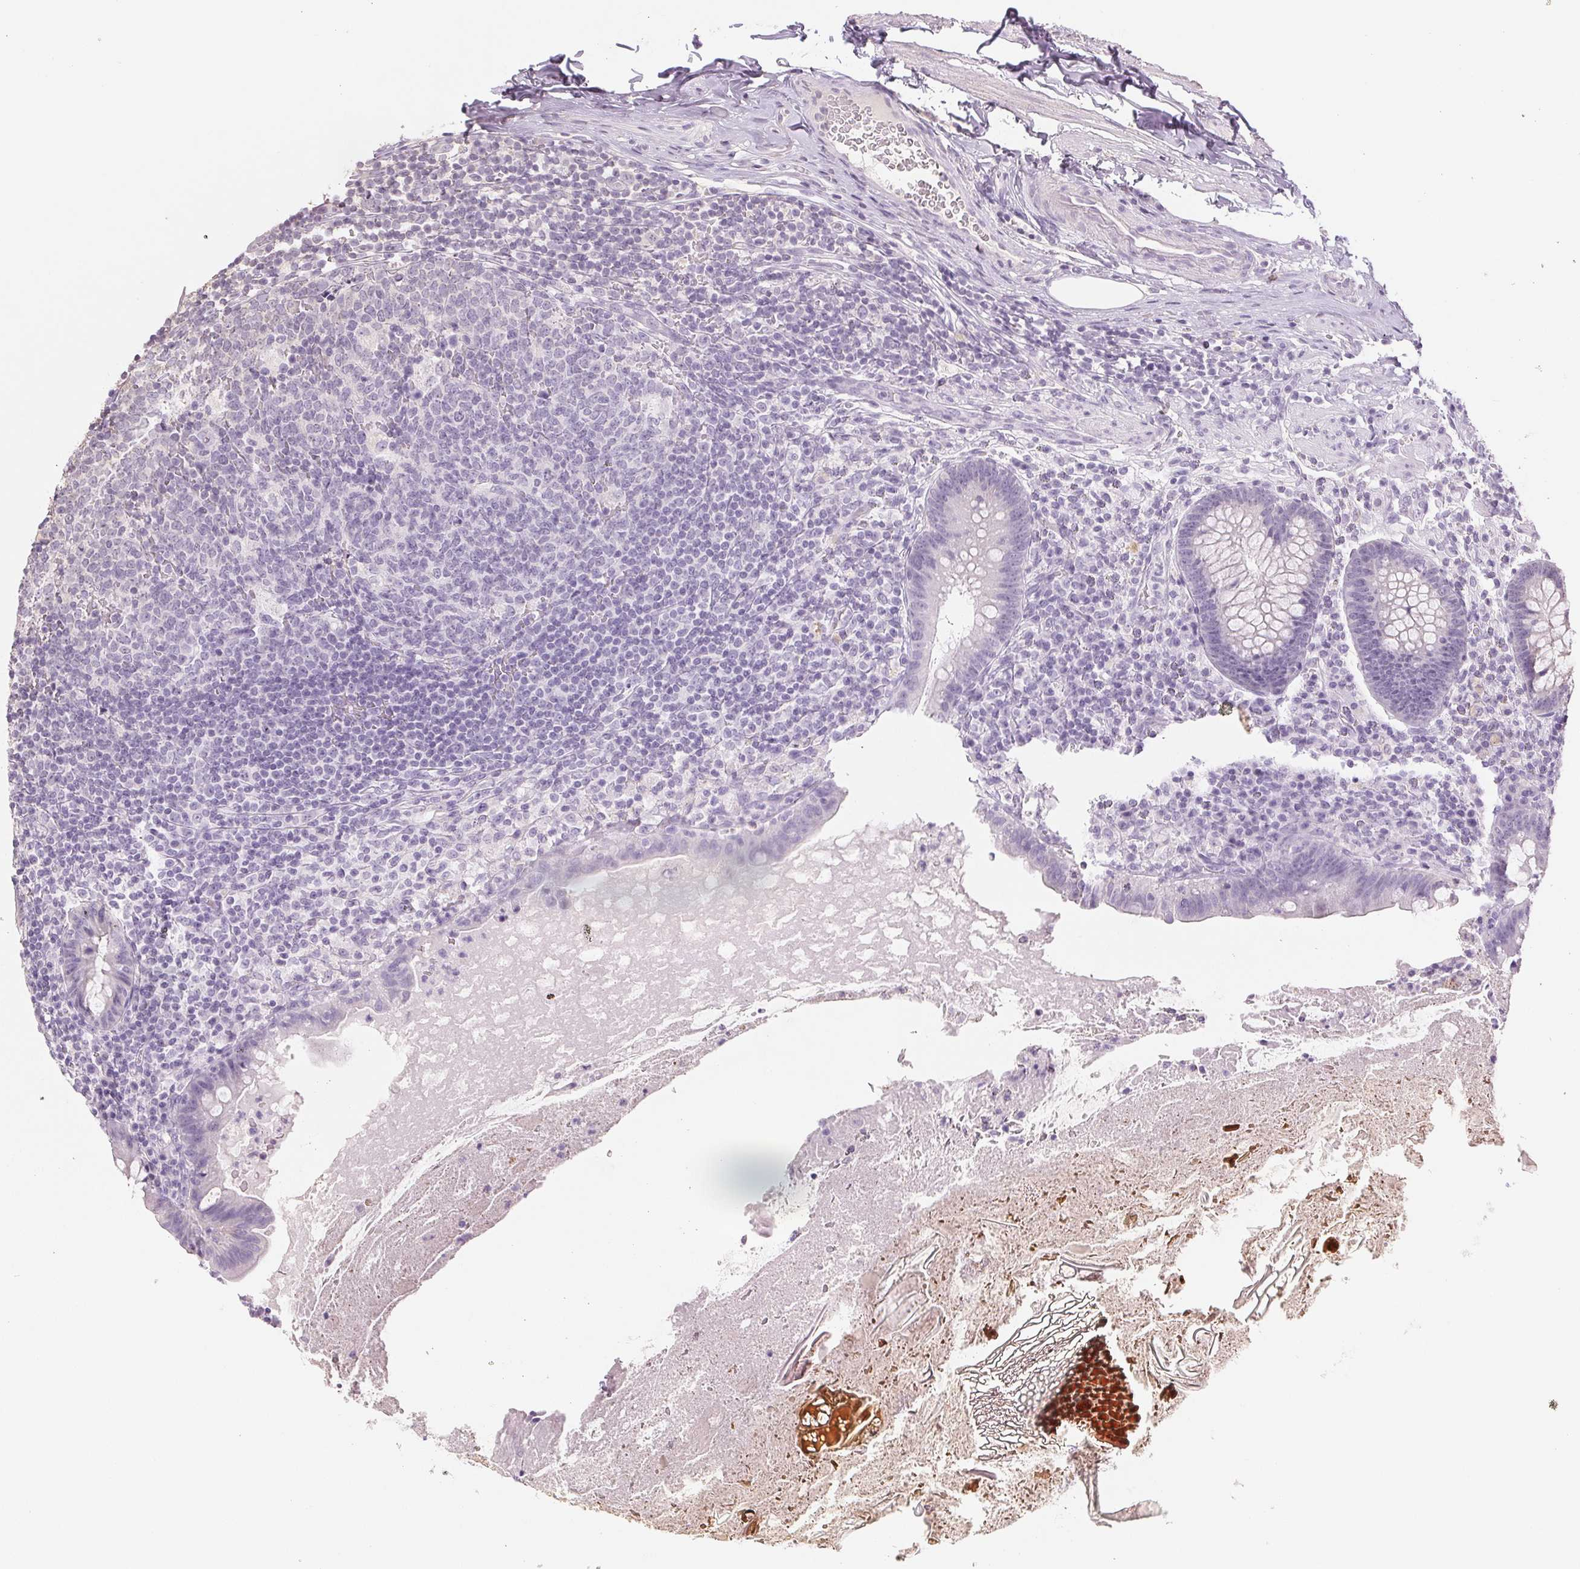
{"staining": {"intensity": "negative", "quantity": "none", "location": "none"}, "tissue": "appendix", "cell_type": "Glandular cells", "image_type": "normal", "snomed": [{"axis": "morphology", "description": "Normal tissue, NOS"}, {"axis": "topography", "description": "Appendix"}], "caption": "IHC photomicrograph of normal appendix: human appendix stained with DAB (3,3'-diaminobenzidine) shows no significant protein expression in glandular cells. (DAB (3,3'-diaminobenzidine) immunohistochemistry with hematoxylin counter stain).", "gene": "COX14", "patient": {"sex": "male", "age": 47}}